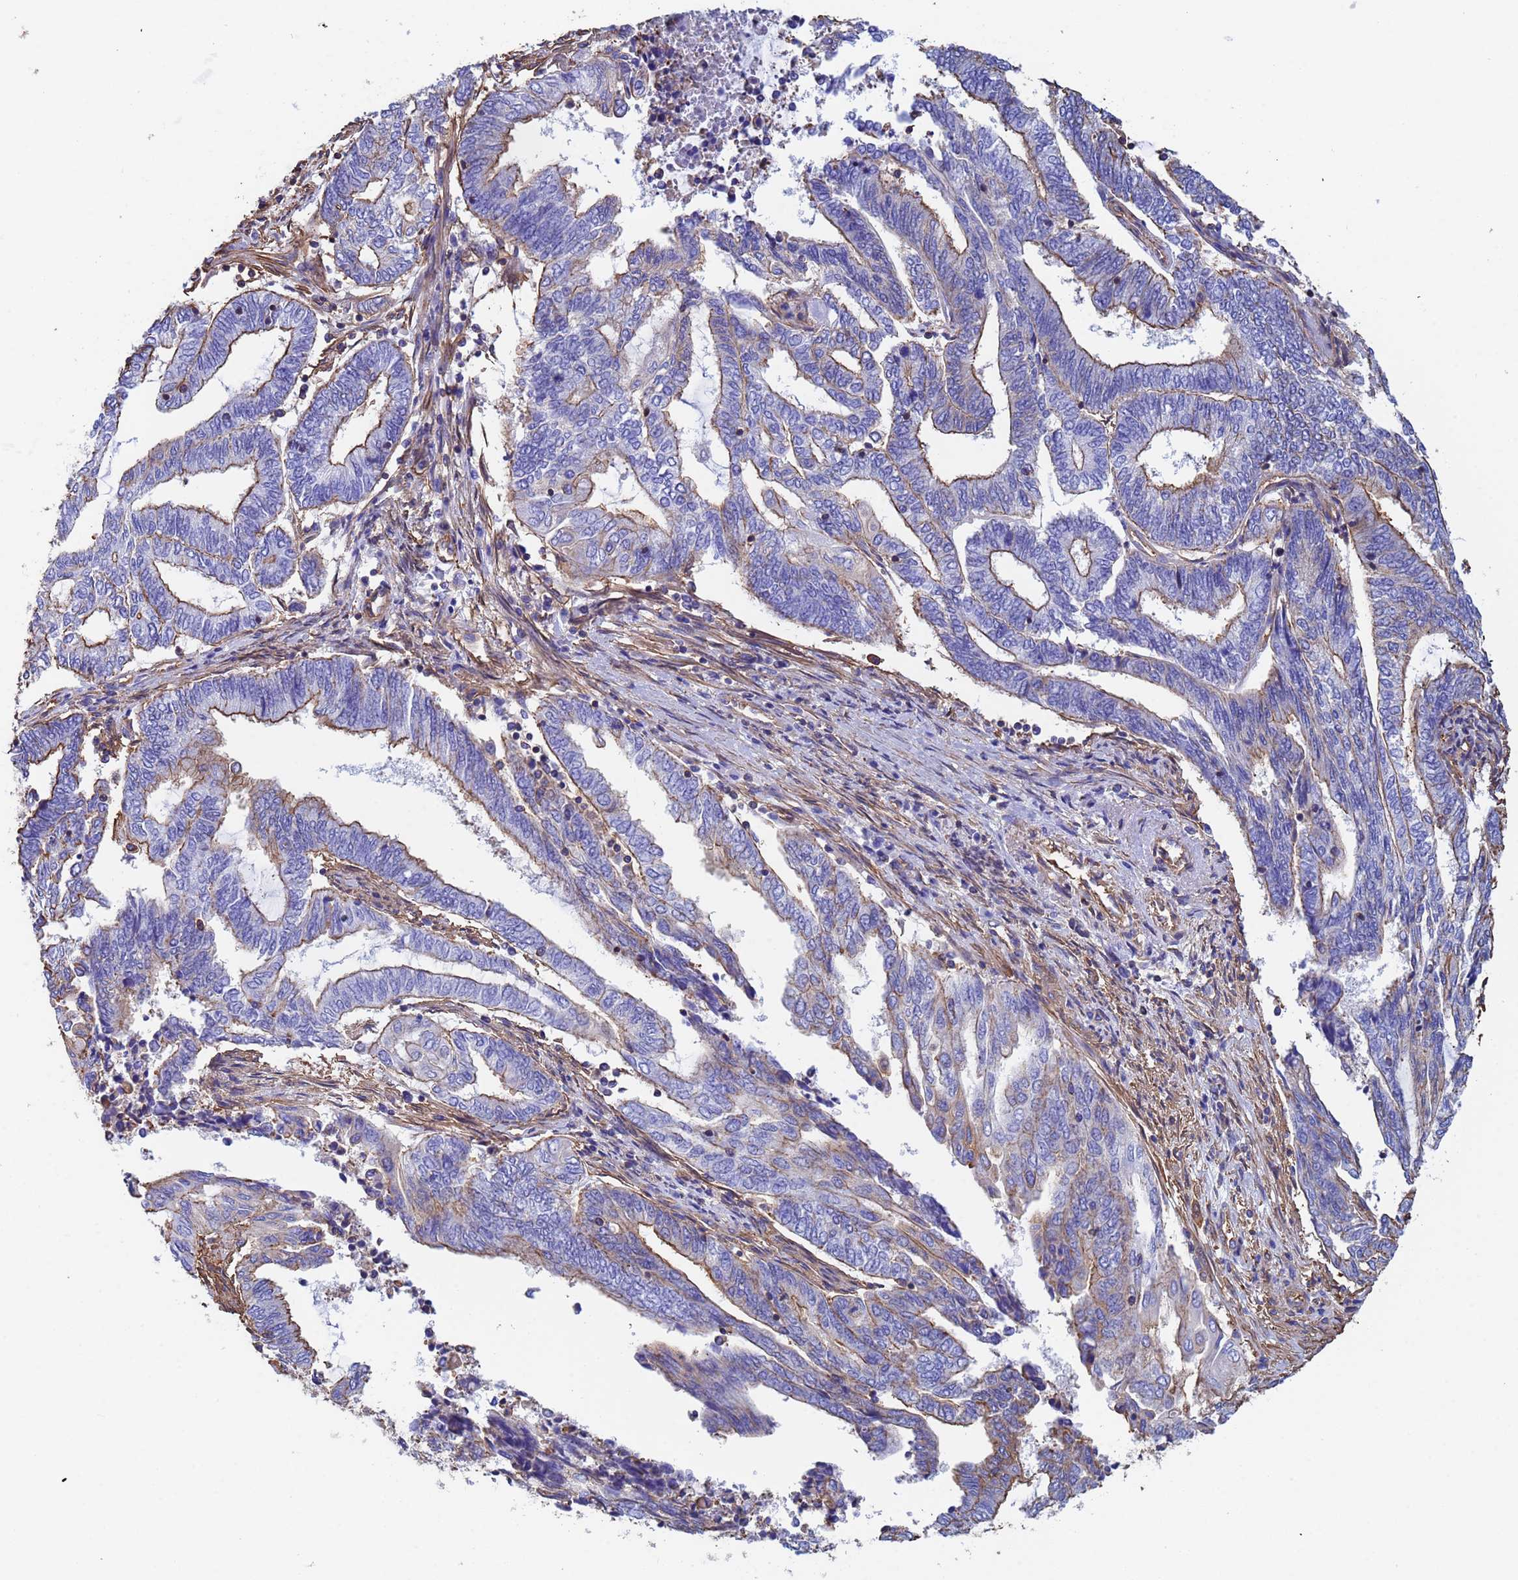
{"staining": {"intensity": "moderate", "quantity": "25%-75%", "location": "cytoplasmic/membranous"}, "tissue": "endometrial cancer", "cell_type": "Tumor cells", "image_type": "cancer", "snomed": [{"axis": "morphology", "description": "Adenocarcinoma, NOS"}, {"axis": "topography", "description": "Uterus"}, {"axis": "topography", "description": "Endometrium"}], "caption": "Endometrial cancer (adenocarcinoma) was stained to show a protein in brown. There is medium levels of moderate cytoplasmic/membranous staining in approximately 25%-75% of tumor cells. (brown staining indicates protein expression, while blue staining denotes nuclei).", "gene": "MYL12A", "patient": {"sex": "female", "age": 70}}